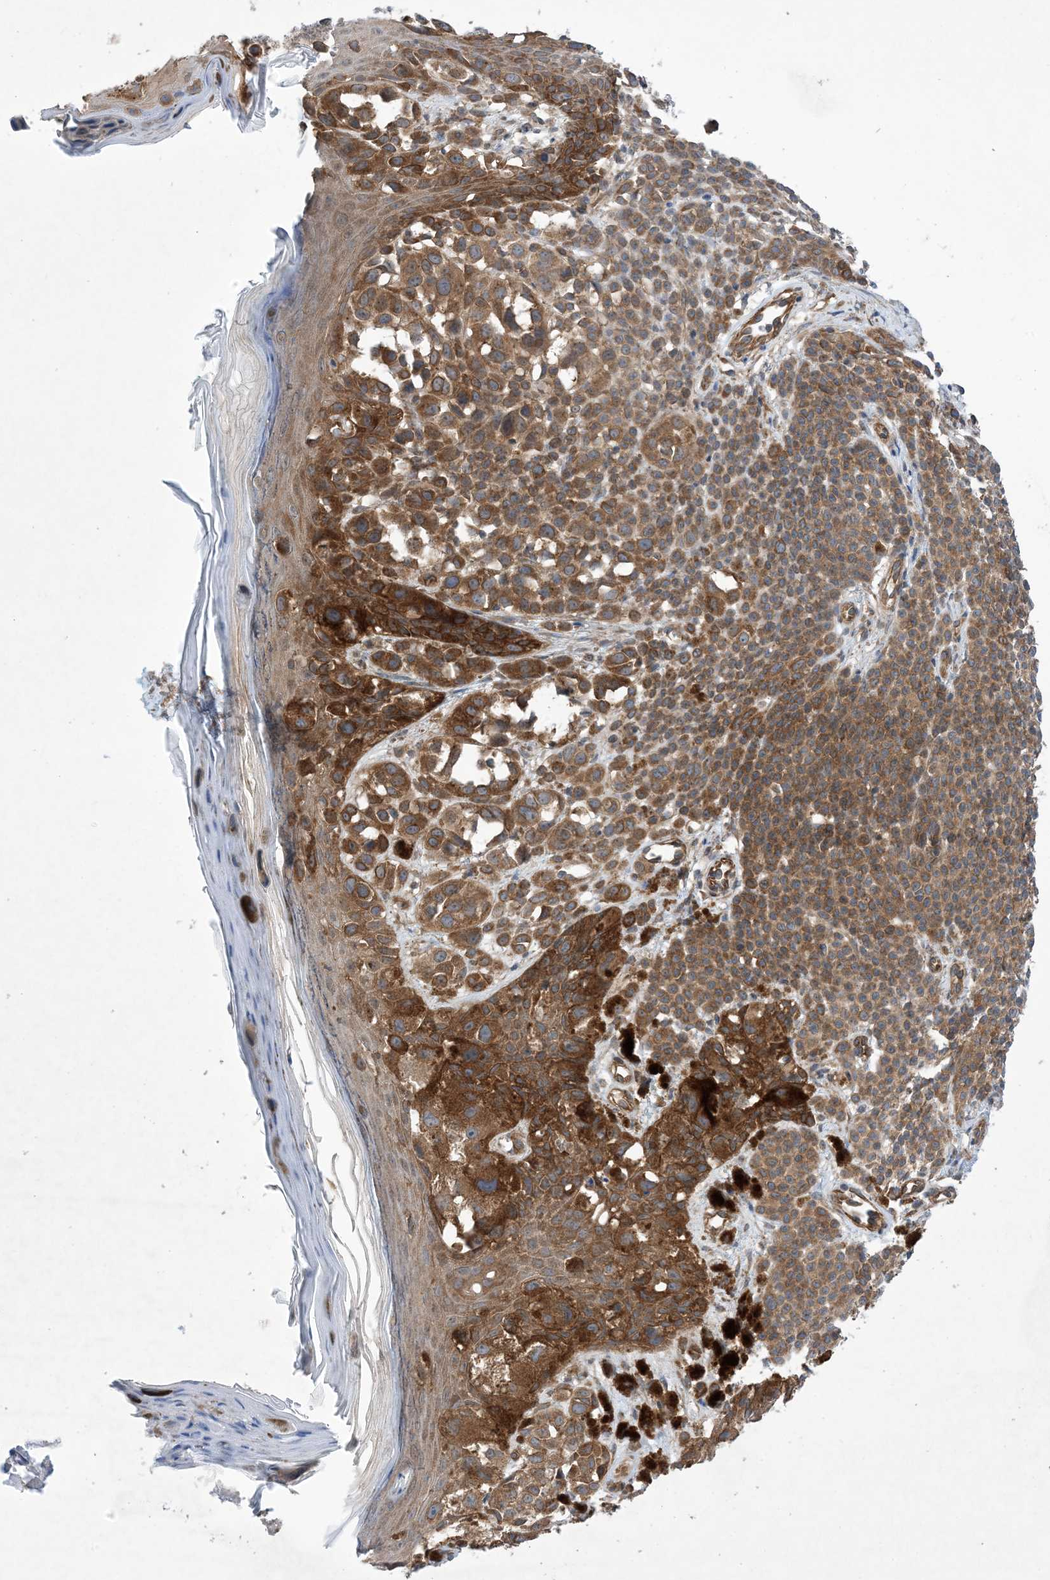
{"staining": {"intensity": "moderate", "quantity": ">75%", "location": "cytoplasmic/membranous"}, "tissue": "melanoma", "cell_type": "Tumor cells", "image_type": "cancer", "snomed": [{"axis": "morphology", "description": "Malignant melanoma, NOS"}, {"axis": "topography", "description": "Skin of leg"}], "caption": "IHC image of melanoma stained for a protein (brown), which reveals medium levels of moderate cytoplasmic/membranous expression in approximately >75% of tumor cells.", "gene": "EHBP1", "patient": {"sex": "female", "age": 72}}